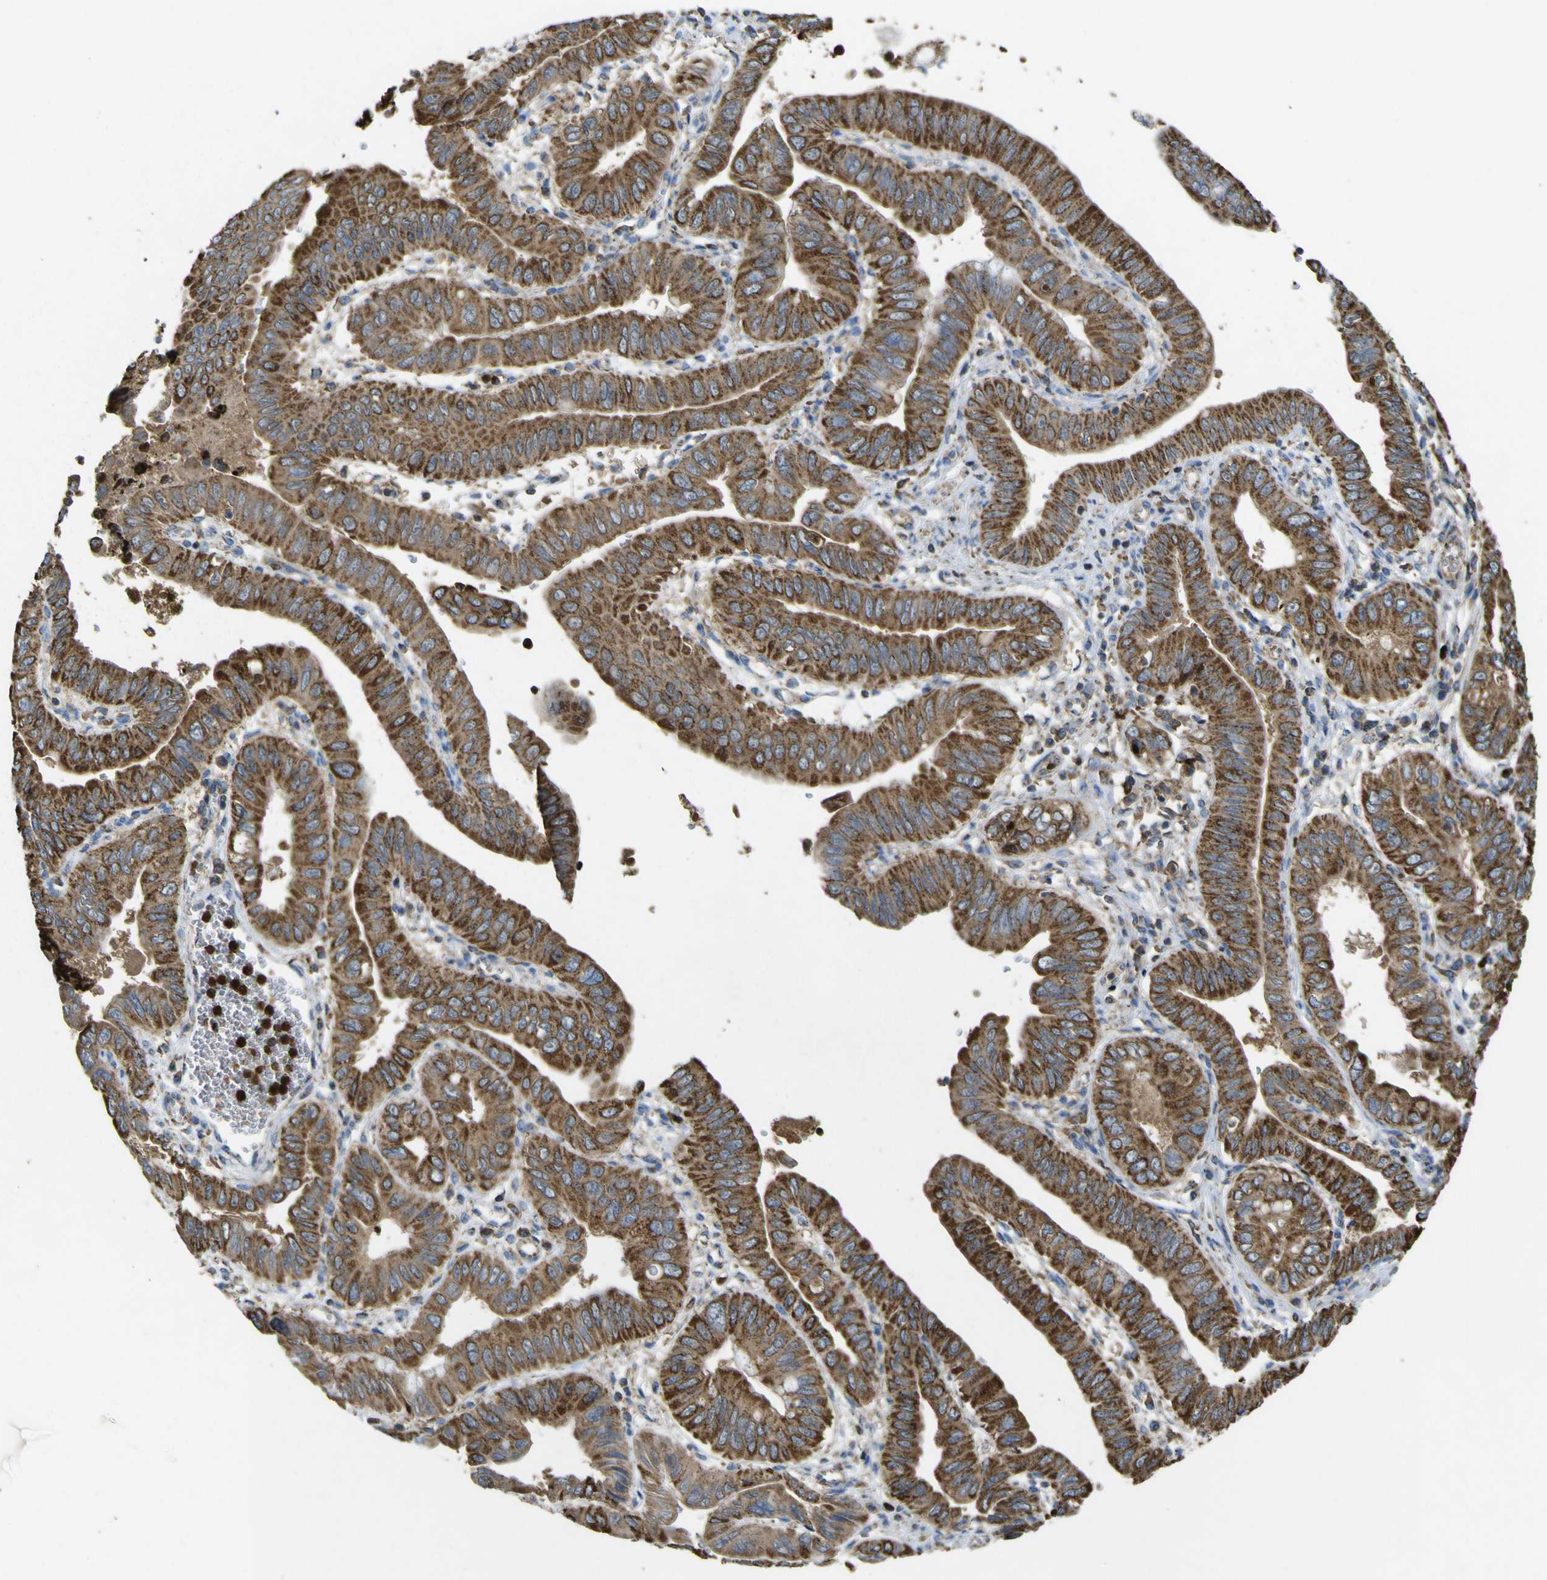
{"staining": {"intensity": "strong", "quantity": ">75%", "location": "cytoplasmic/membranous"}, "tissue": "pancreatic cancer", "cell_type": "Tumor cells", "image_type": "cancer", "snomed": [{"axis": "morphology", "description": "Normal tissue, NOS"}, {"axis": "topography", "description": "Lymph node"}], "caption": "Immunohistochemistry (IHC) (DAB (3,3'-diaminobenzidine)) staining of human pancreatic cancer exhibits strong cytoplasmic/membranous protein expression in about >75% of tumor cells. (IHC, brightfield microscopy, high magnification).", "gene": "ACSL3", "patient": {"sex": "male", "age": 50}}